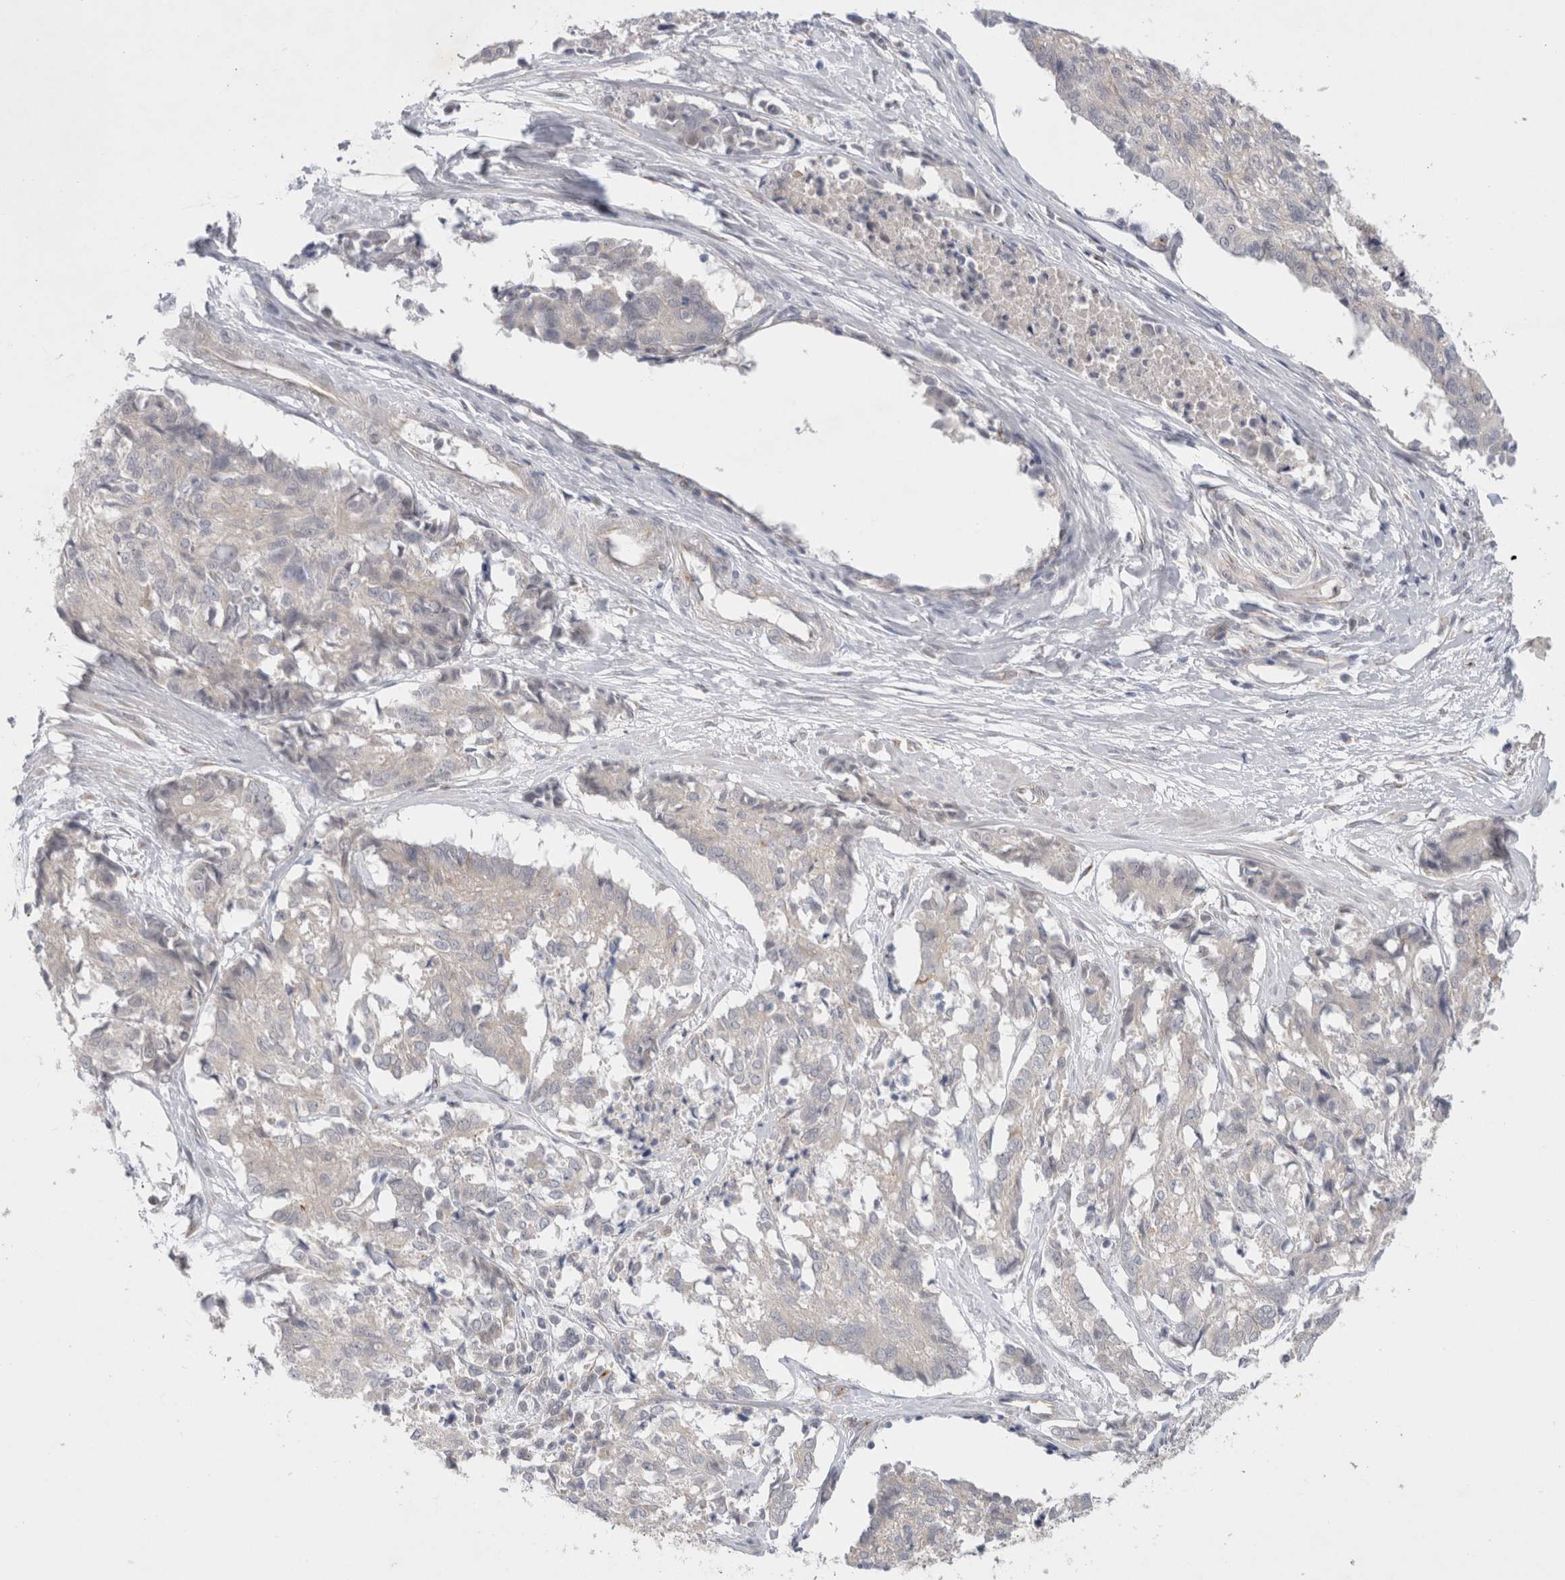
{"staining": {"intensity": "negative", "quantity": "none", "location": "none"}, "tissue": "cervical cancer", "cell_type": "Tumor cells", "image_type": "cancer", "snomed": [{"axis": "morphology", "description": "Squamous cell carcinoma, NOS"}, {"axis": "topography", "description": "Cervix"}], "caption": "The image exhibits no significant expression in tumor cells of cervical cancer.", "gene": "BICD2", "patient": {"sex": "female", "age": 35}}